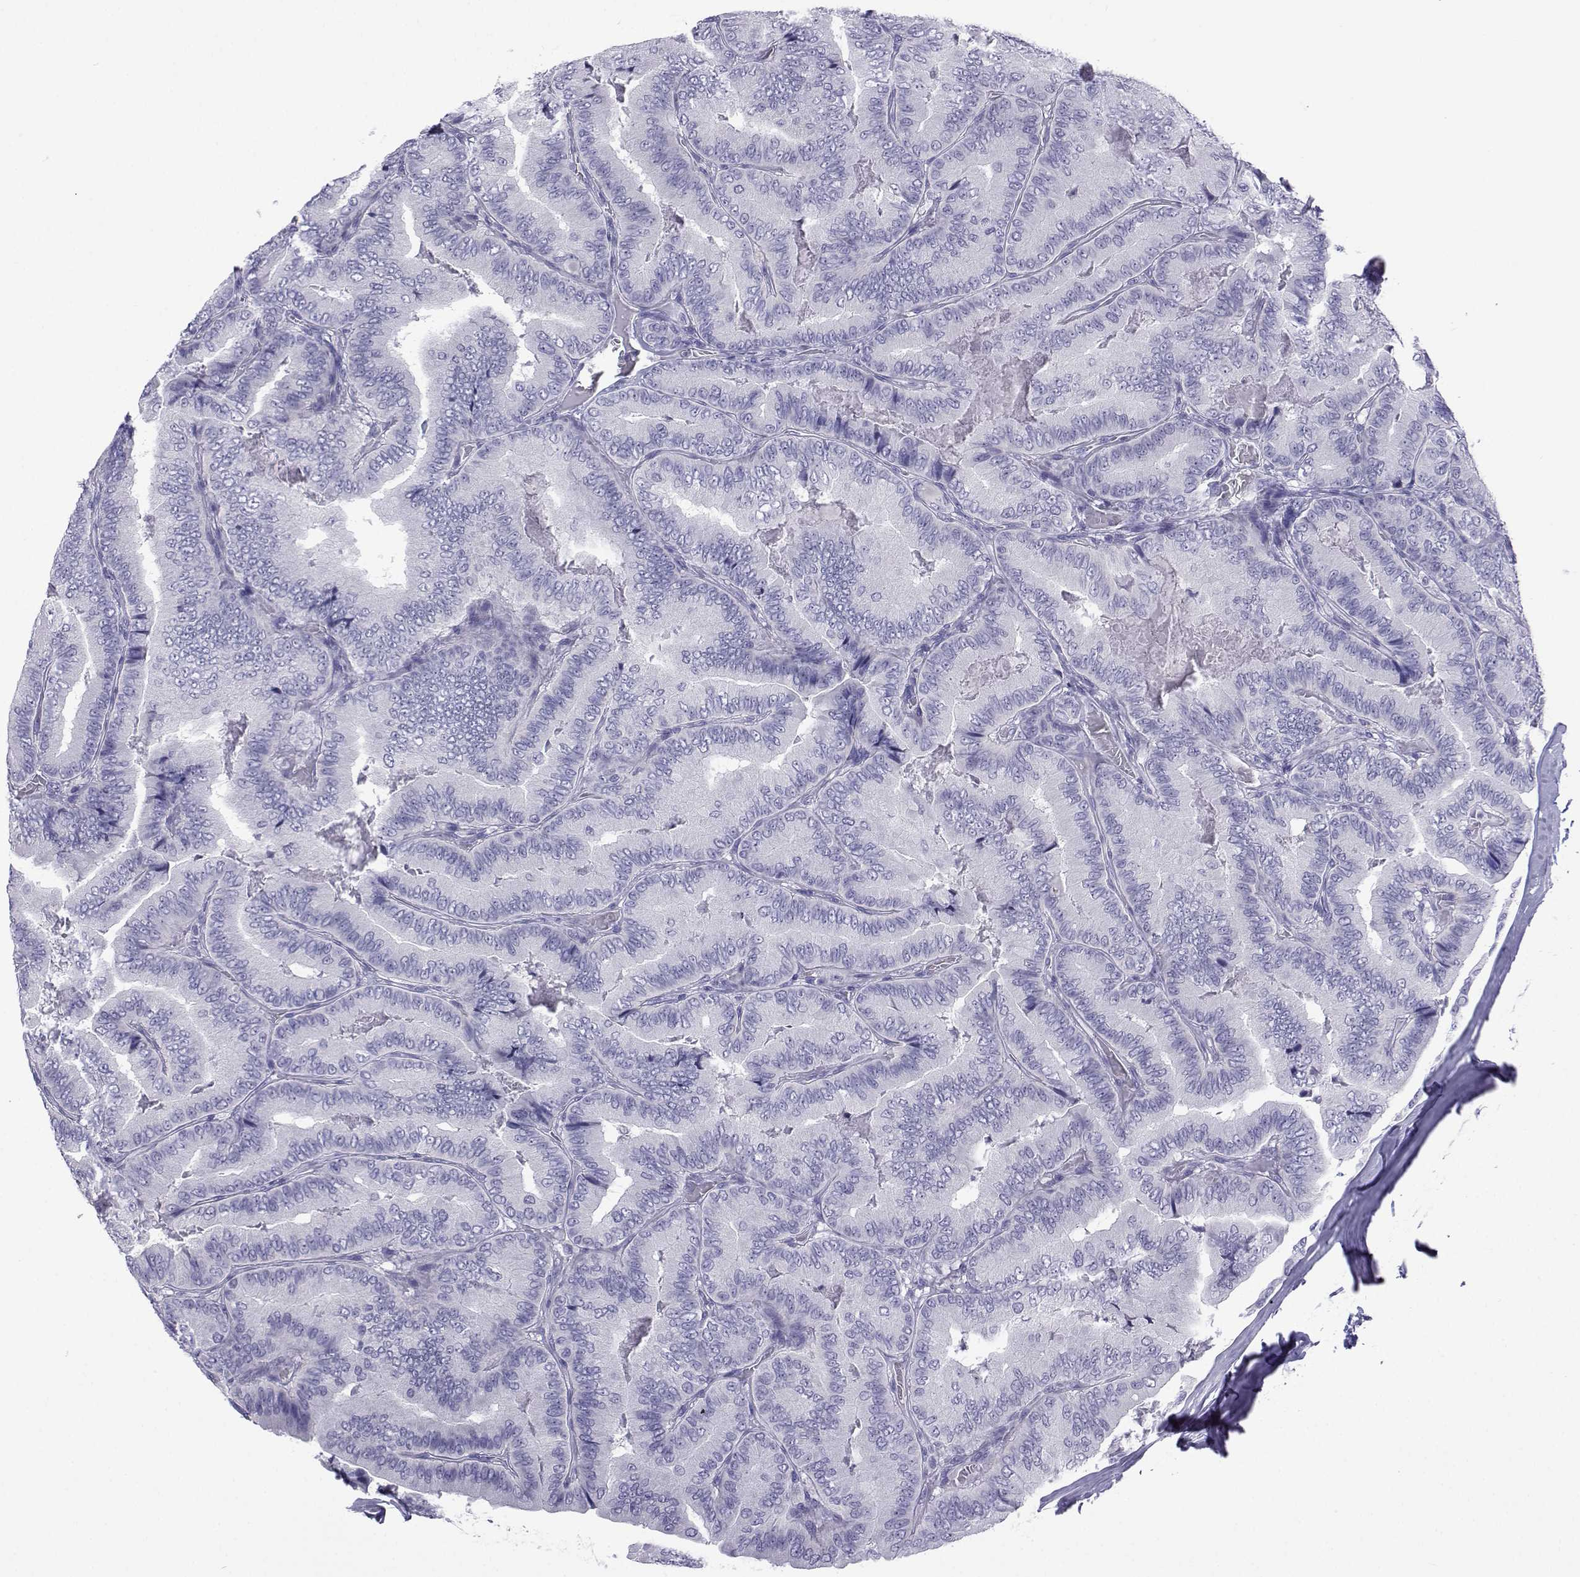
{"staining": {"intensity": "negative", "quantity": "none", "location": "none"}, "tissue": "thyroid cancer", "cell_type": "Tumor cells", "image_type": "cancer", "snomed": [{"axis": "morphology", "description": "Papillary adenocarcinoma, NOS"}, {"axis": "topography", "description": "Thyroid gland"}], "caption": "A high-resolution image shows immunohistochemistry (IHC) staining of papillary adenocarcinoma (thyroid), which reveals no significant expression in tumor cells.", "gene": "ACTL7A", "patient": {"sex": "male", "age": 61}}